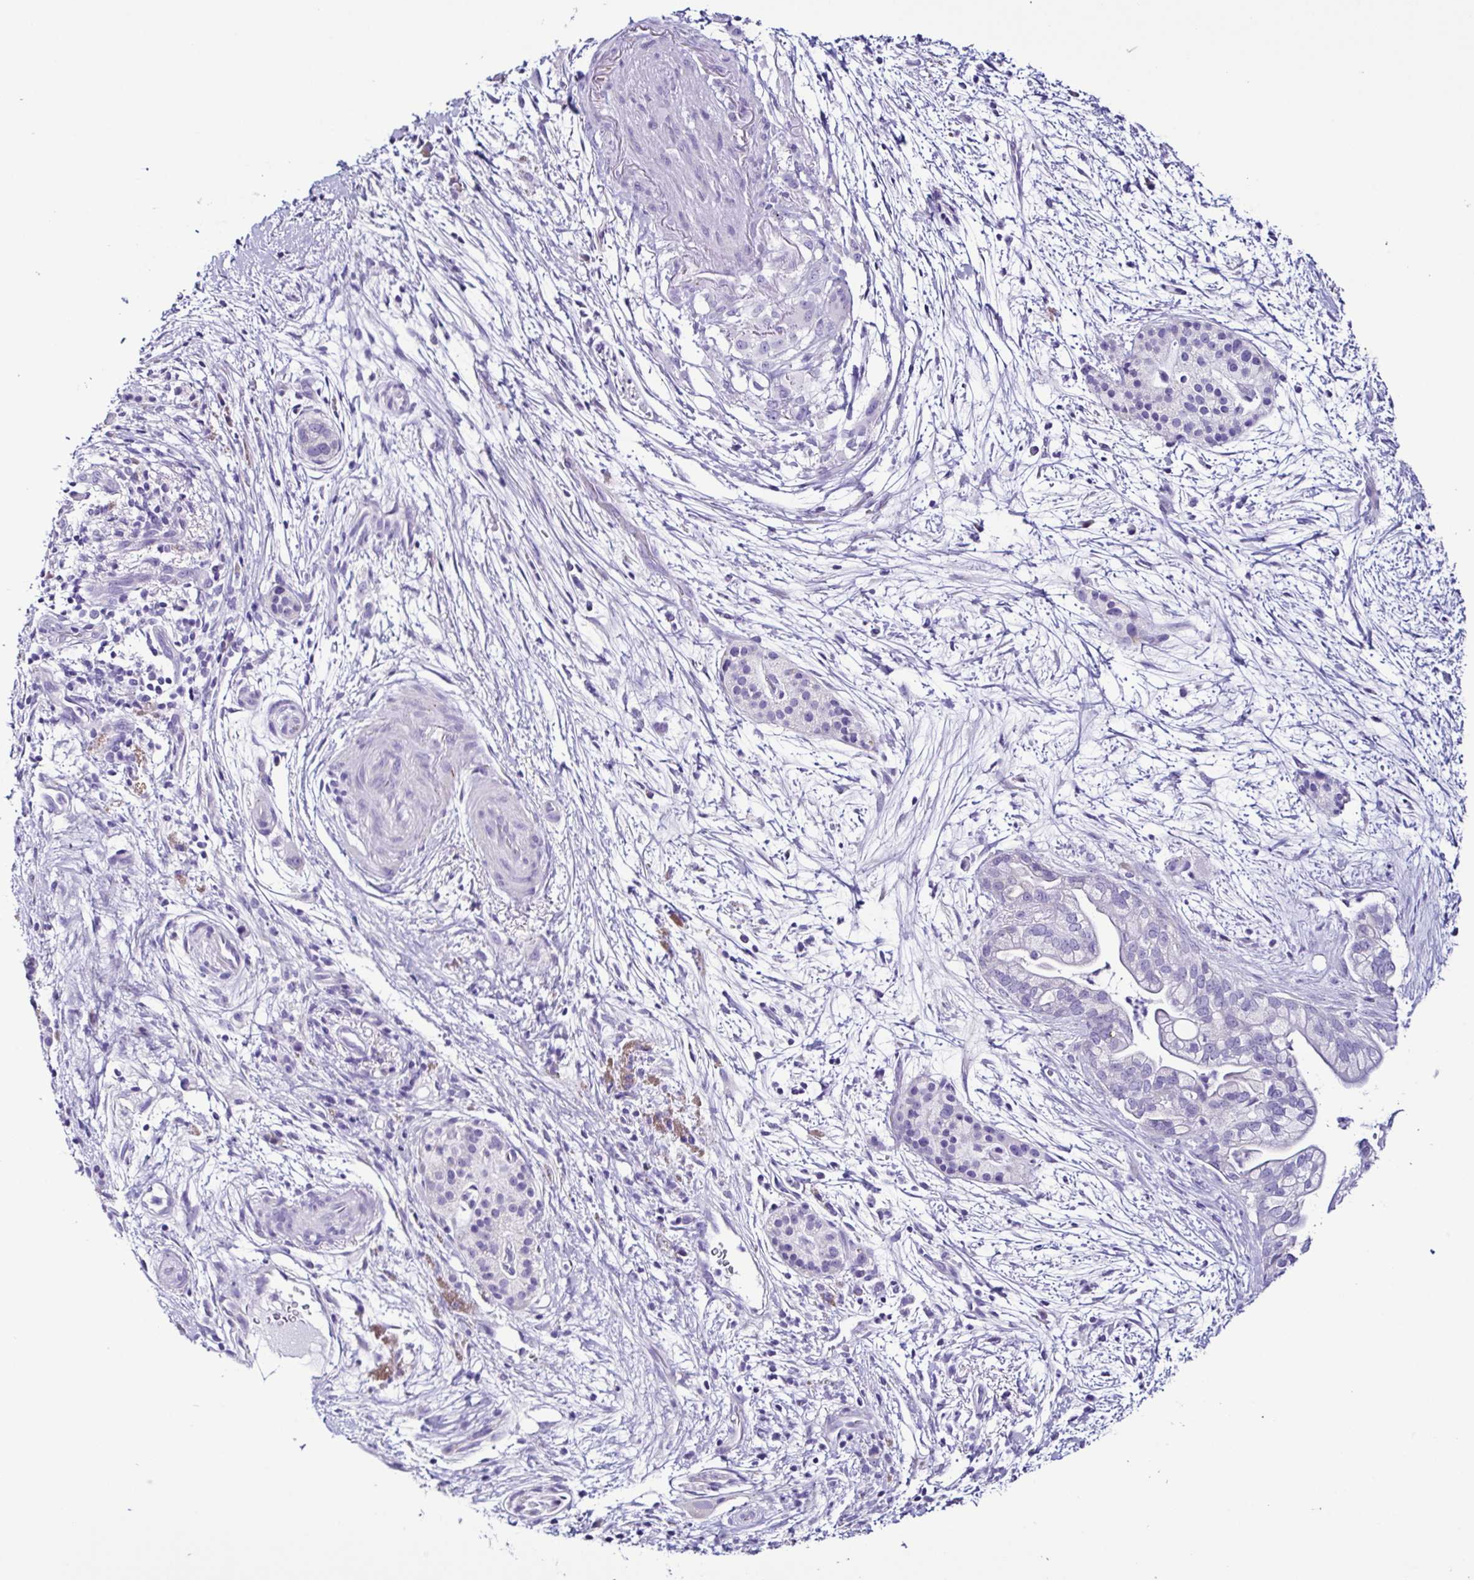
{"staining": {"intensity": "negative", "quantity": "none", "location": "none"}, "tissue": "pancreatic cancer", "cell_type": "Tumor cells", "image_type": "cancer", "snomed": [{"axis": "morphology", "description": "Adenocarcinoma, NOS"}, {"axis": "topography", "description": "Pancreas"}], "caption": "Immunohistochemistry (IHC) histopathology image of neoplastic tissue: human pancreatic cancer (adenocarcinoma) stained with DAB (3,3'-diaminobenzidine) shows no significant protein staining in tumor cells. The staining is performed using DAB (3,3'-diaminobenzidine) brown chromogen with nuclei counter-stained in using hematoxylin.", "gene": "SRL", "patient": {"sex": "female", "age": 69}}